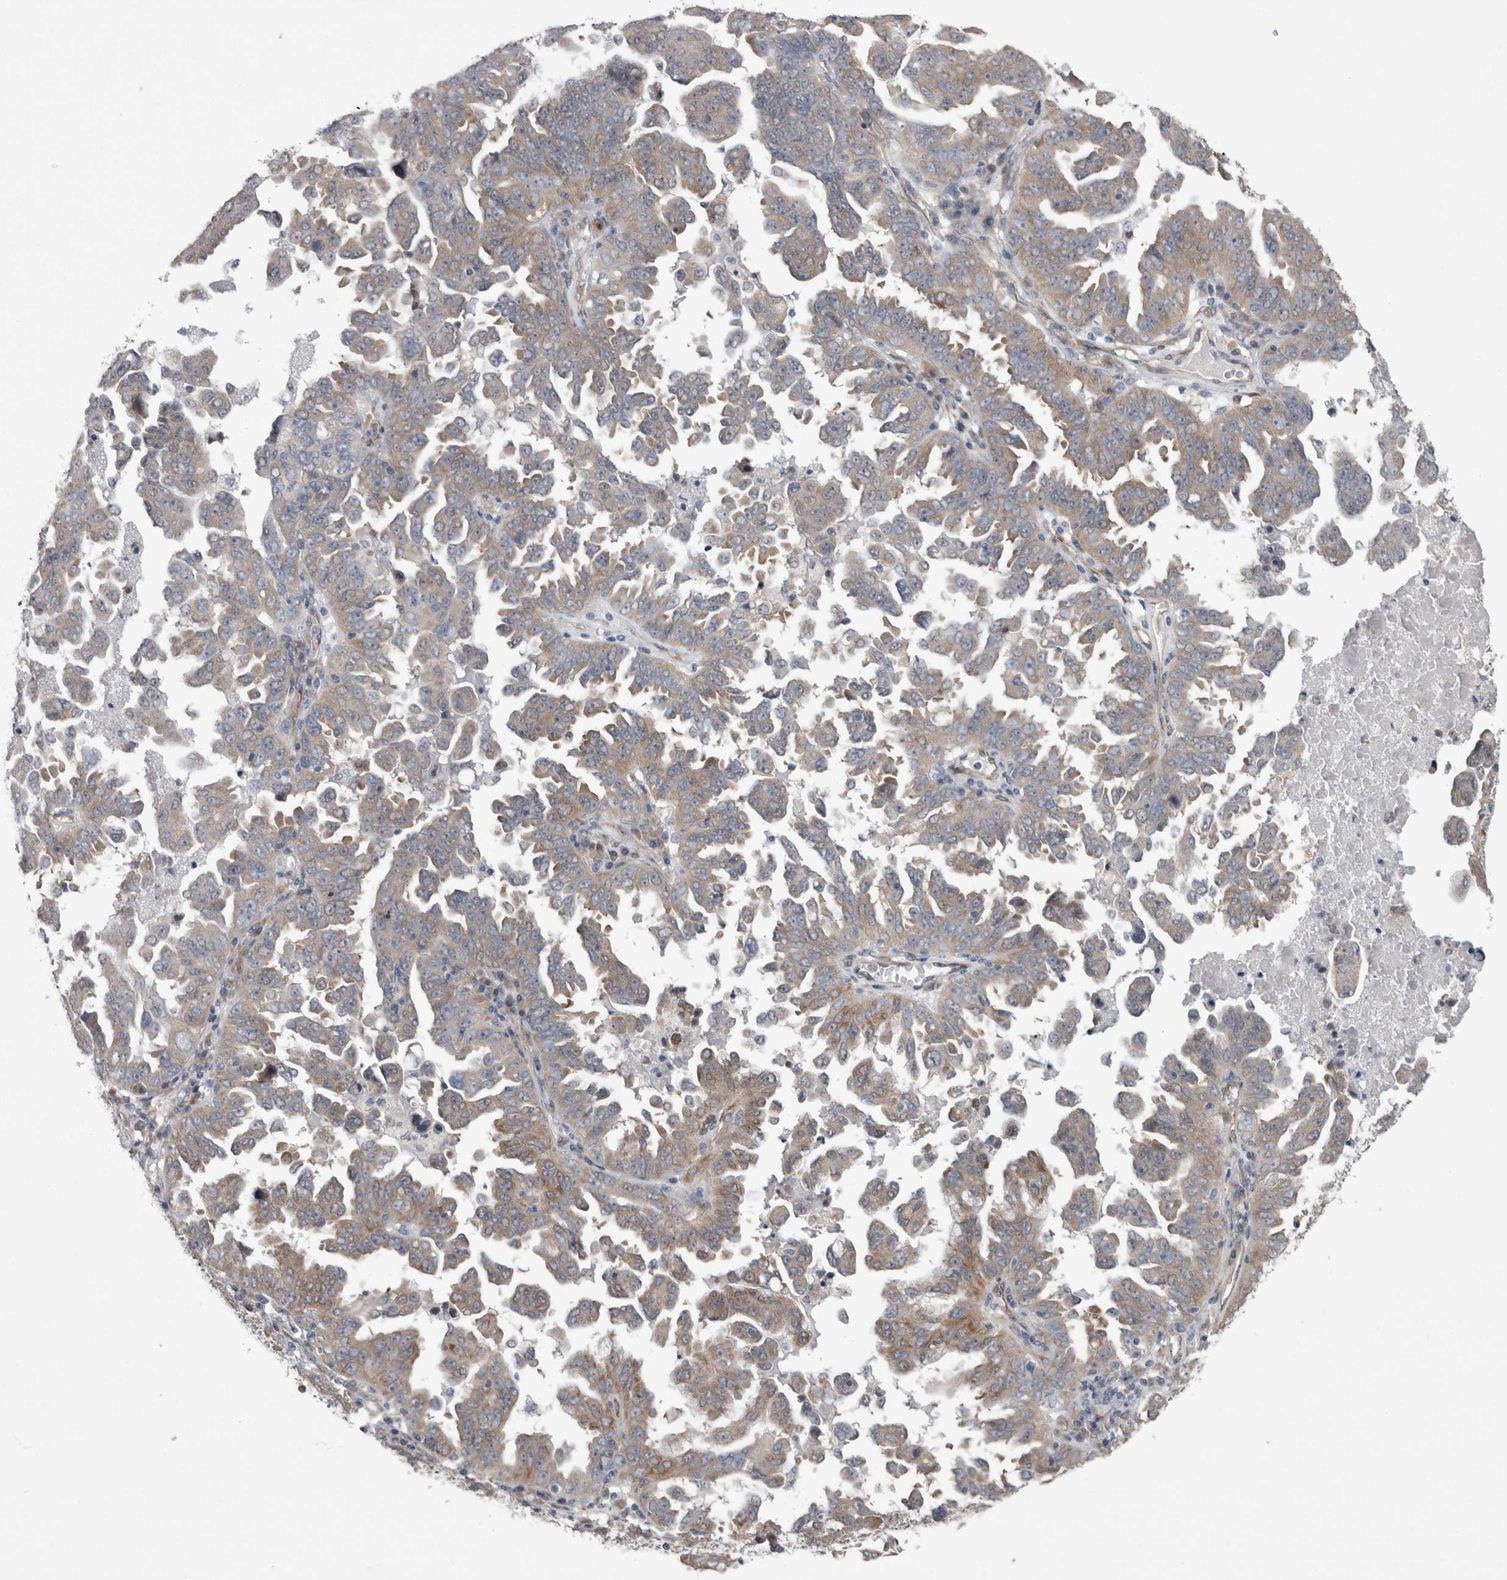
{"staining": {"intensity": "weak", "quantity": "25%-75%", "location": "cytoplasmic/membranous"}, "tissue": "ovarian cancer", "cell_type": "Tumor cells", "image_type": "cancer", "snomed": [{"axis": "morphology", "description": "Carcinoma, endometroid"}, {"axis": "topography", "description": "Ovary"}], "caption": "Endometroid carcinoma (ovarian) stained with a brown dye reveals weak cytoplasmic/membranous positive expression in about 25%-75% of tumor cells.", "gene": "DDX6", "patient": {"sex": "female", "age": 62}}